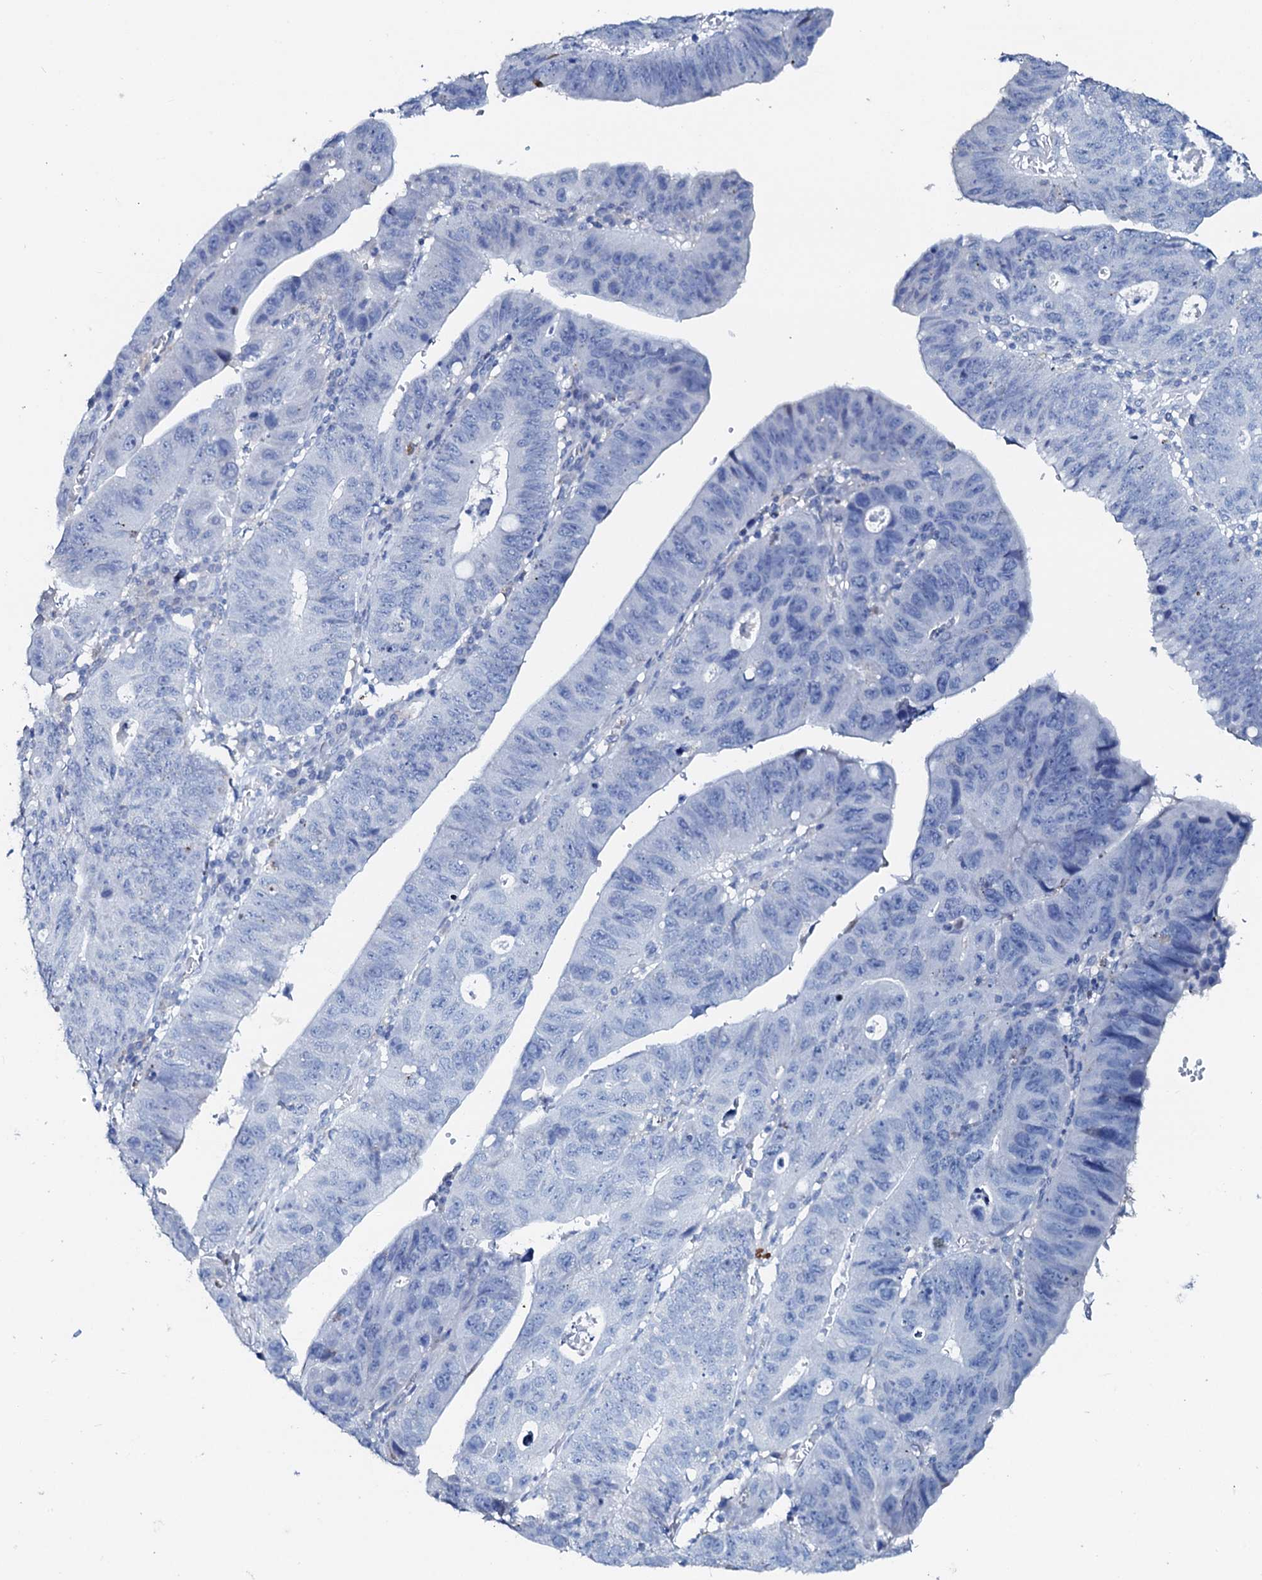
{"staining": {"intensity": "negative", "quantity": "none", "location": "none"}, "tissue": "stomach cancer", "cell_type": "Tumor cells", "image_type": "cancer", "snomed": [{"axis": "morphology", "description": "Adenocarcinoma, NOS"}, {"axis": "topography", "description": "Stomach"}], "caption": "This photomicrograph is of stomach cancer (adenocarcinoma) stained with IHC to label a protein in brown with the nuclei are counter-stained blue. There is no staining in tumor cells. The staining is performed using DAB (3,3'-diaminobenzidine) brown chromogen with nuclei counter-stained in using hematoxylin.", "gene": "AMER2", "patient": {"sex": "male", "age": 59}}